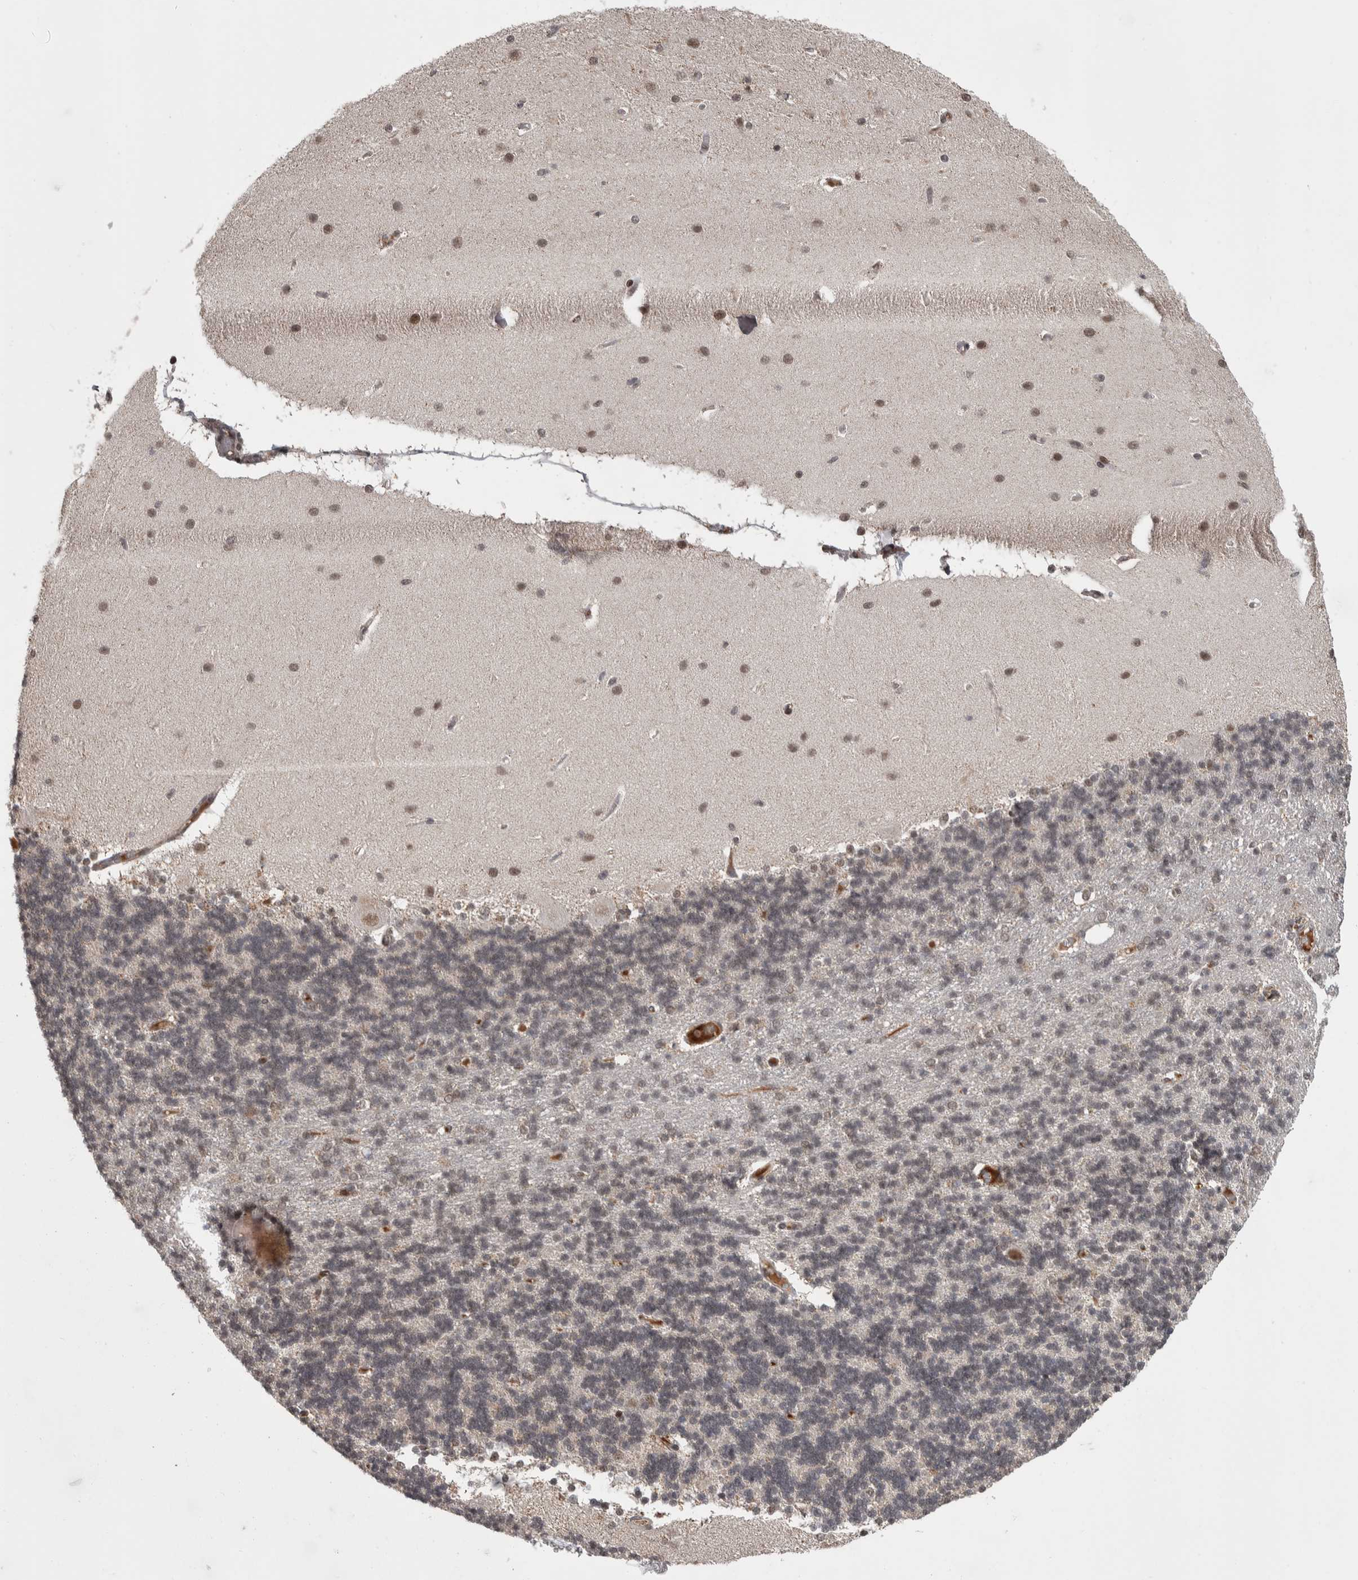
{"staining": {"intensity": "moderate", "quantity": "25%-75%", "location": "nuclear"}, "tissue": "cerebellum", "cell_type": "Cells in granular layer", "image_type": "normal", "snomed": [{"axis": "morphology", "description": "Normal tissue, NOS"}, {"axis": "topography", "description": "Cerebellum"}], "caption": "Cells in granular layer exhibit medium levels of moderate nuclear positivity in approximately 25%-75% of cells in unremarkable human cerebellum. Nuclei are stained in blue.", "gene": "ZNF592", "patient": {"sex": "female", "age": 54}}